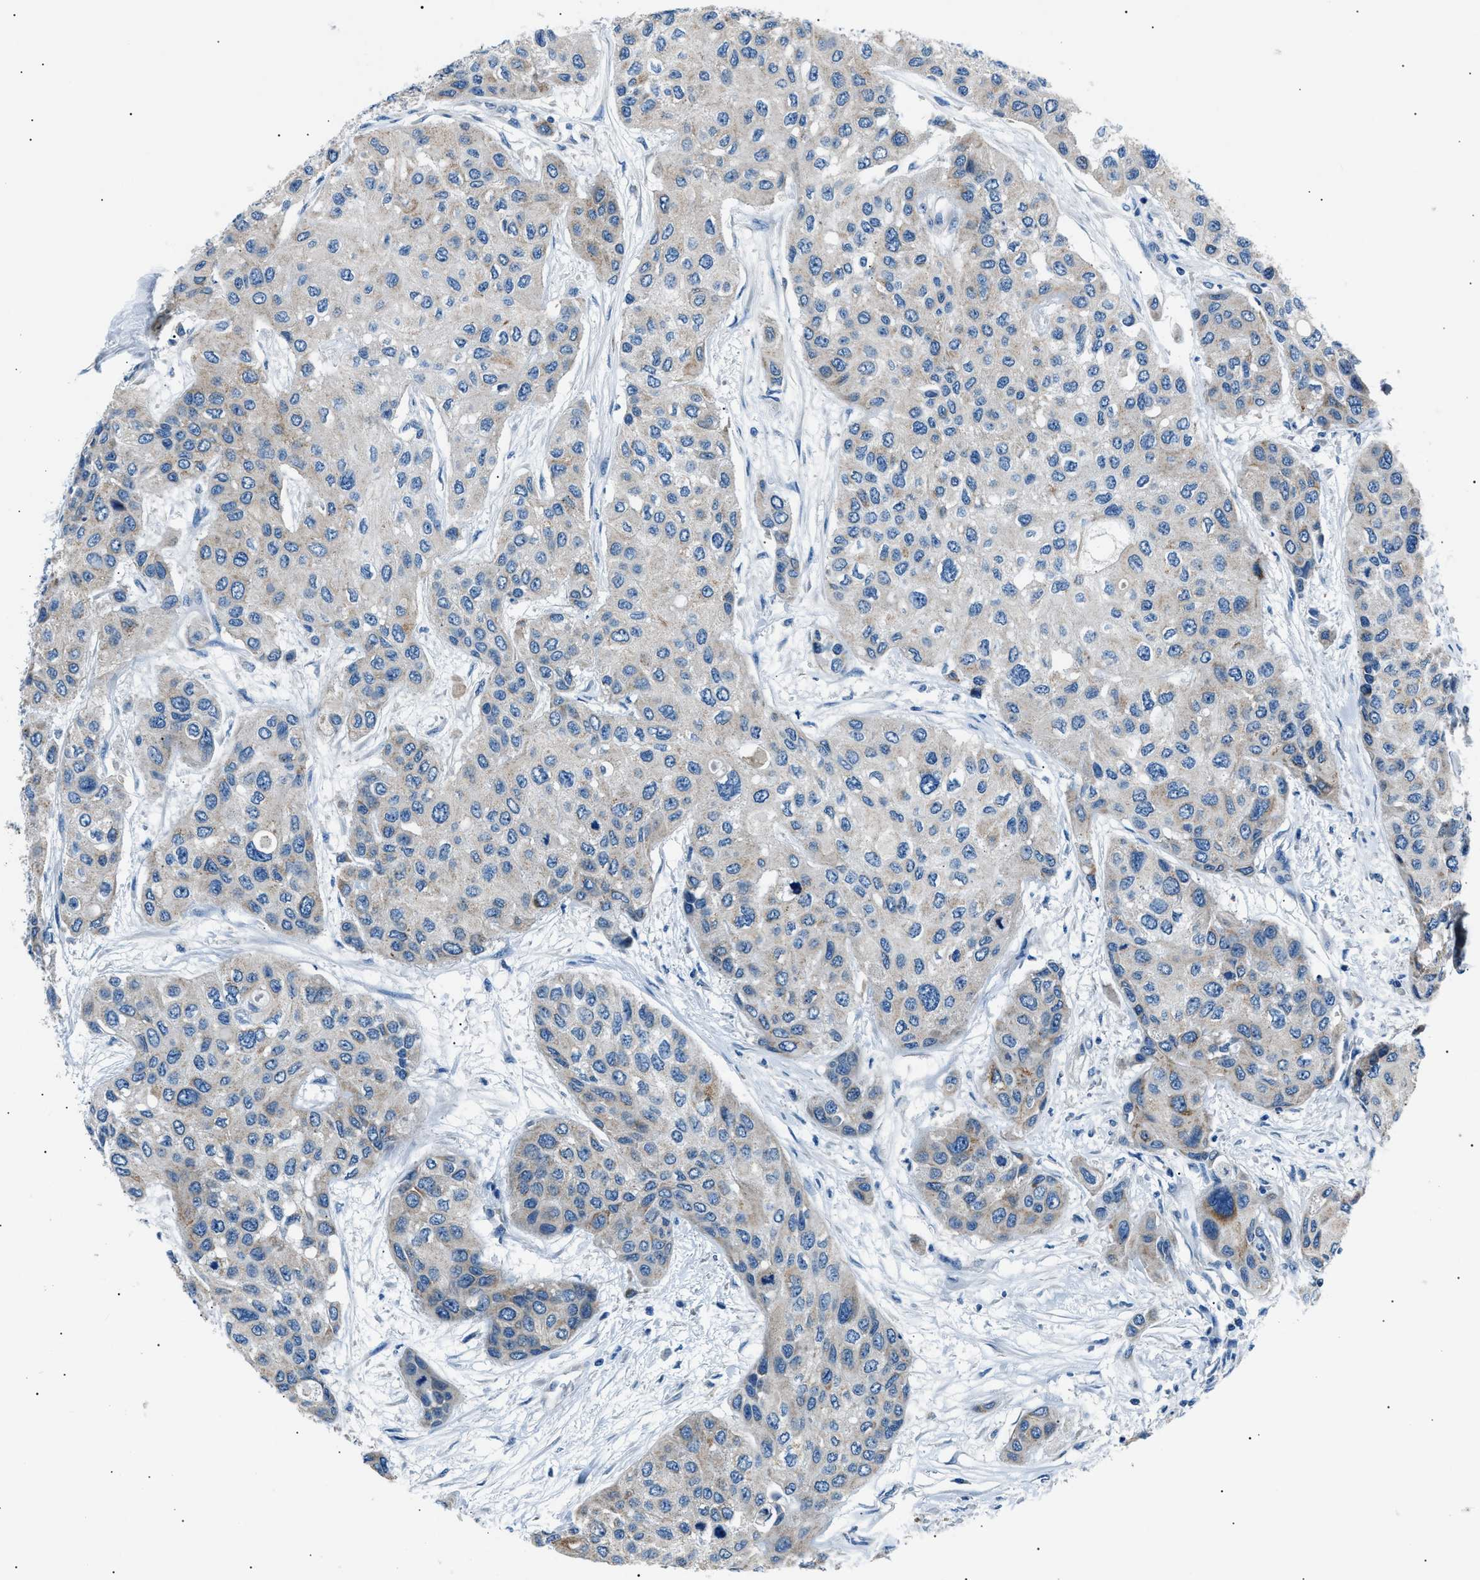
{"staining": {"intensity": "weak", "quantity": "<25%", "location": "cytoplasmic/membranous"}, "tissue": "urothelial cancer", "cell_type": "Tumor cells", "image_type": "cancer", "snomed": [{"axis": "morphology", "description": "Urothelial carcinoma, High grade"}, {"axis": "topography", "description": "Urinary bladder"}], "caption": "An immunohistochemistry (IHC) image of urothelial cancer is shown. There is no staining in tumor cells of urothelial cancer. Brightfield microscopy of IHC stained with DAB (brown) and hematoxylin (blue), captured at high magnification.", "gene": "LRRC37B", "patient": {"sex": "female", "age": 56}}